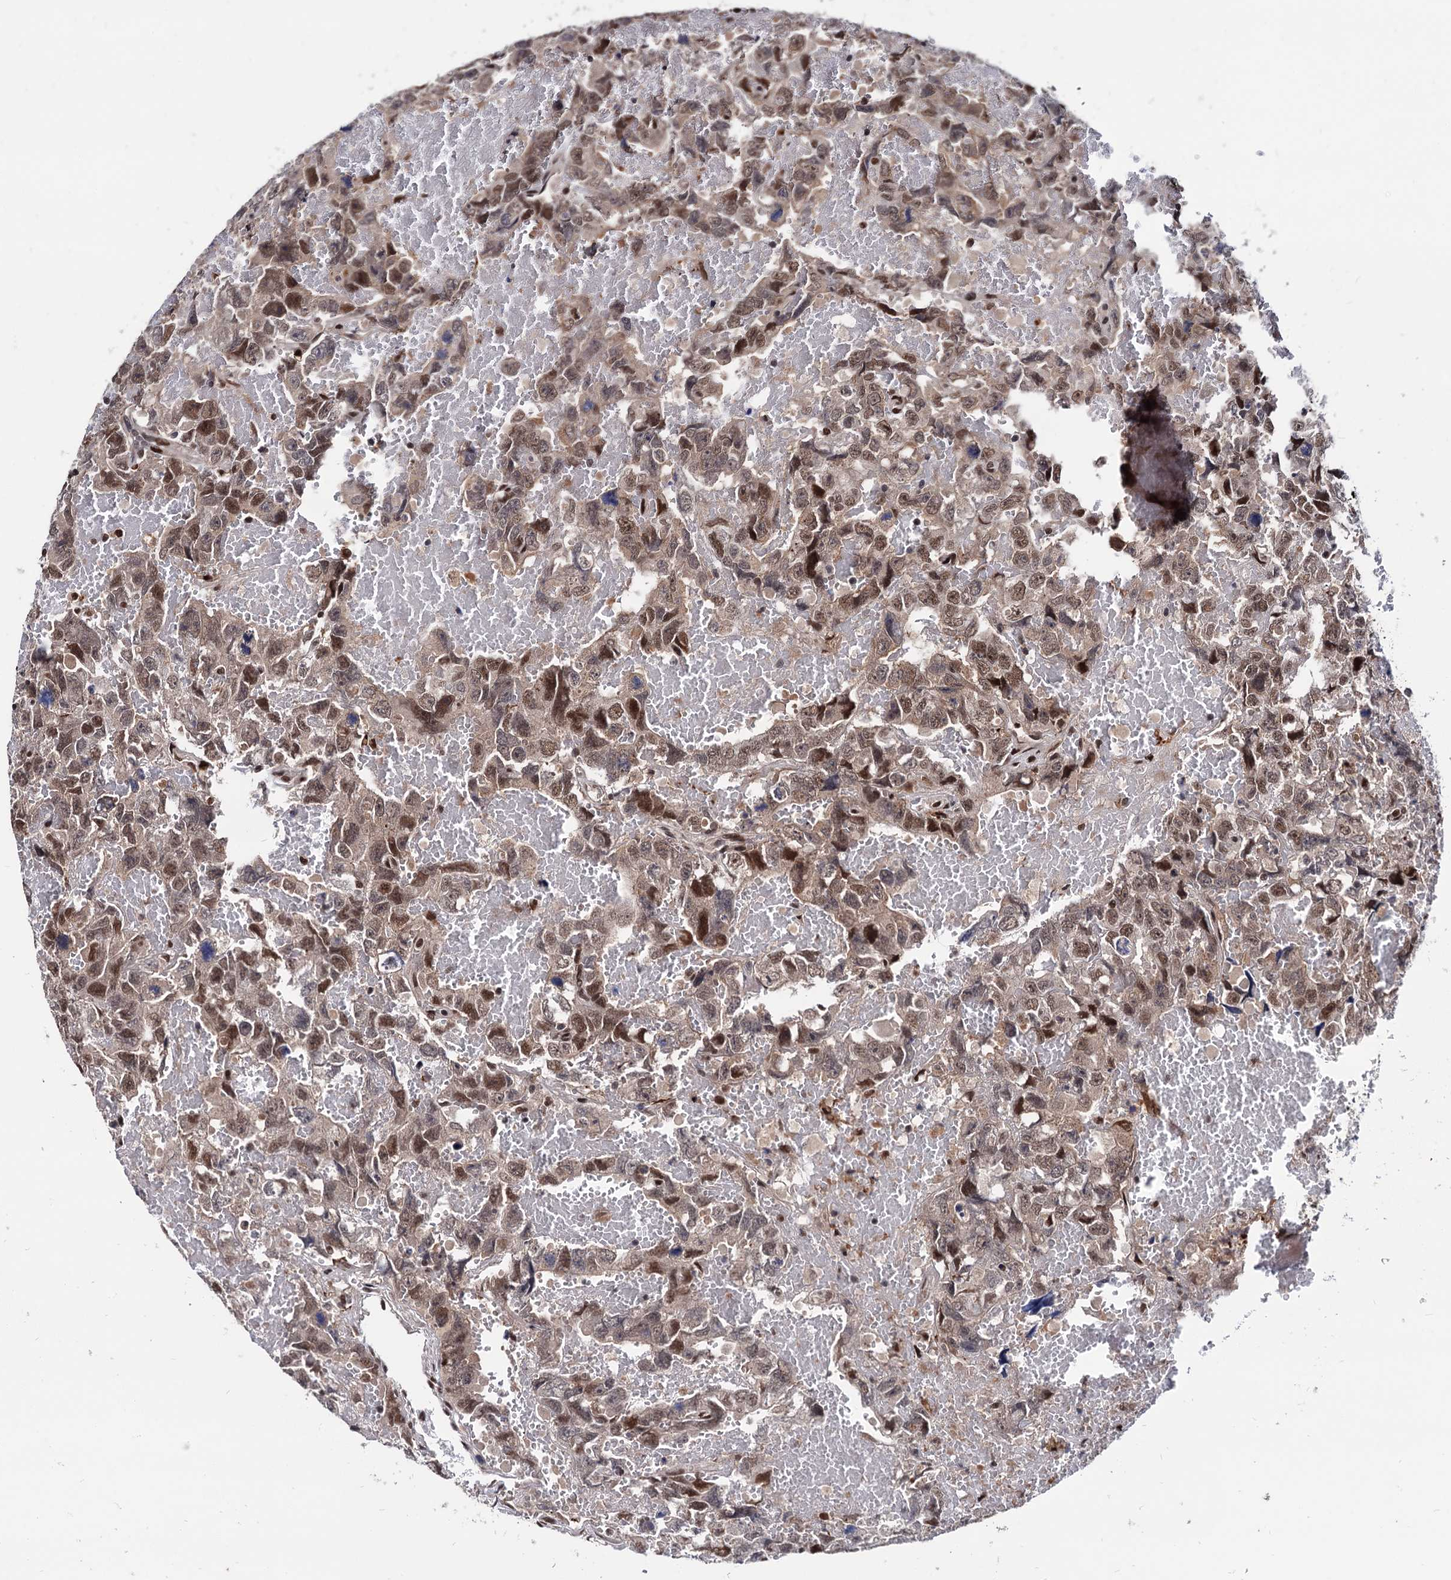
{"staining": {"intensity": "moderate", "quantity": ">75%", "location": "cytoplasmic/membranous,nuclear"}, "tissue": "testis cancer", "cell_type": "Tumor cells", "image_type": "cancer", "snomed": [{"axis": "morphology", "description": "Carcinoma, Embryonal, NOS"}, {"axis": "topography", "description": "Testis"}], "caption": "A medium amount of moderate cytoplasmic/membranous and nuclear expression is present in about >75% of tumor cells in embryonal carcinoma (testis) tissue.", "gene": "RNASEH2B", "patient": {"sex": "male", "age": 45}}